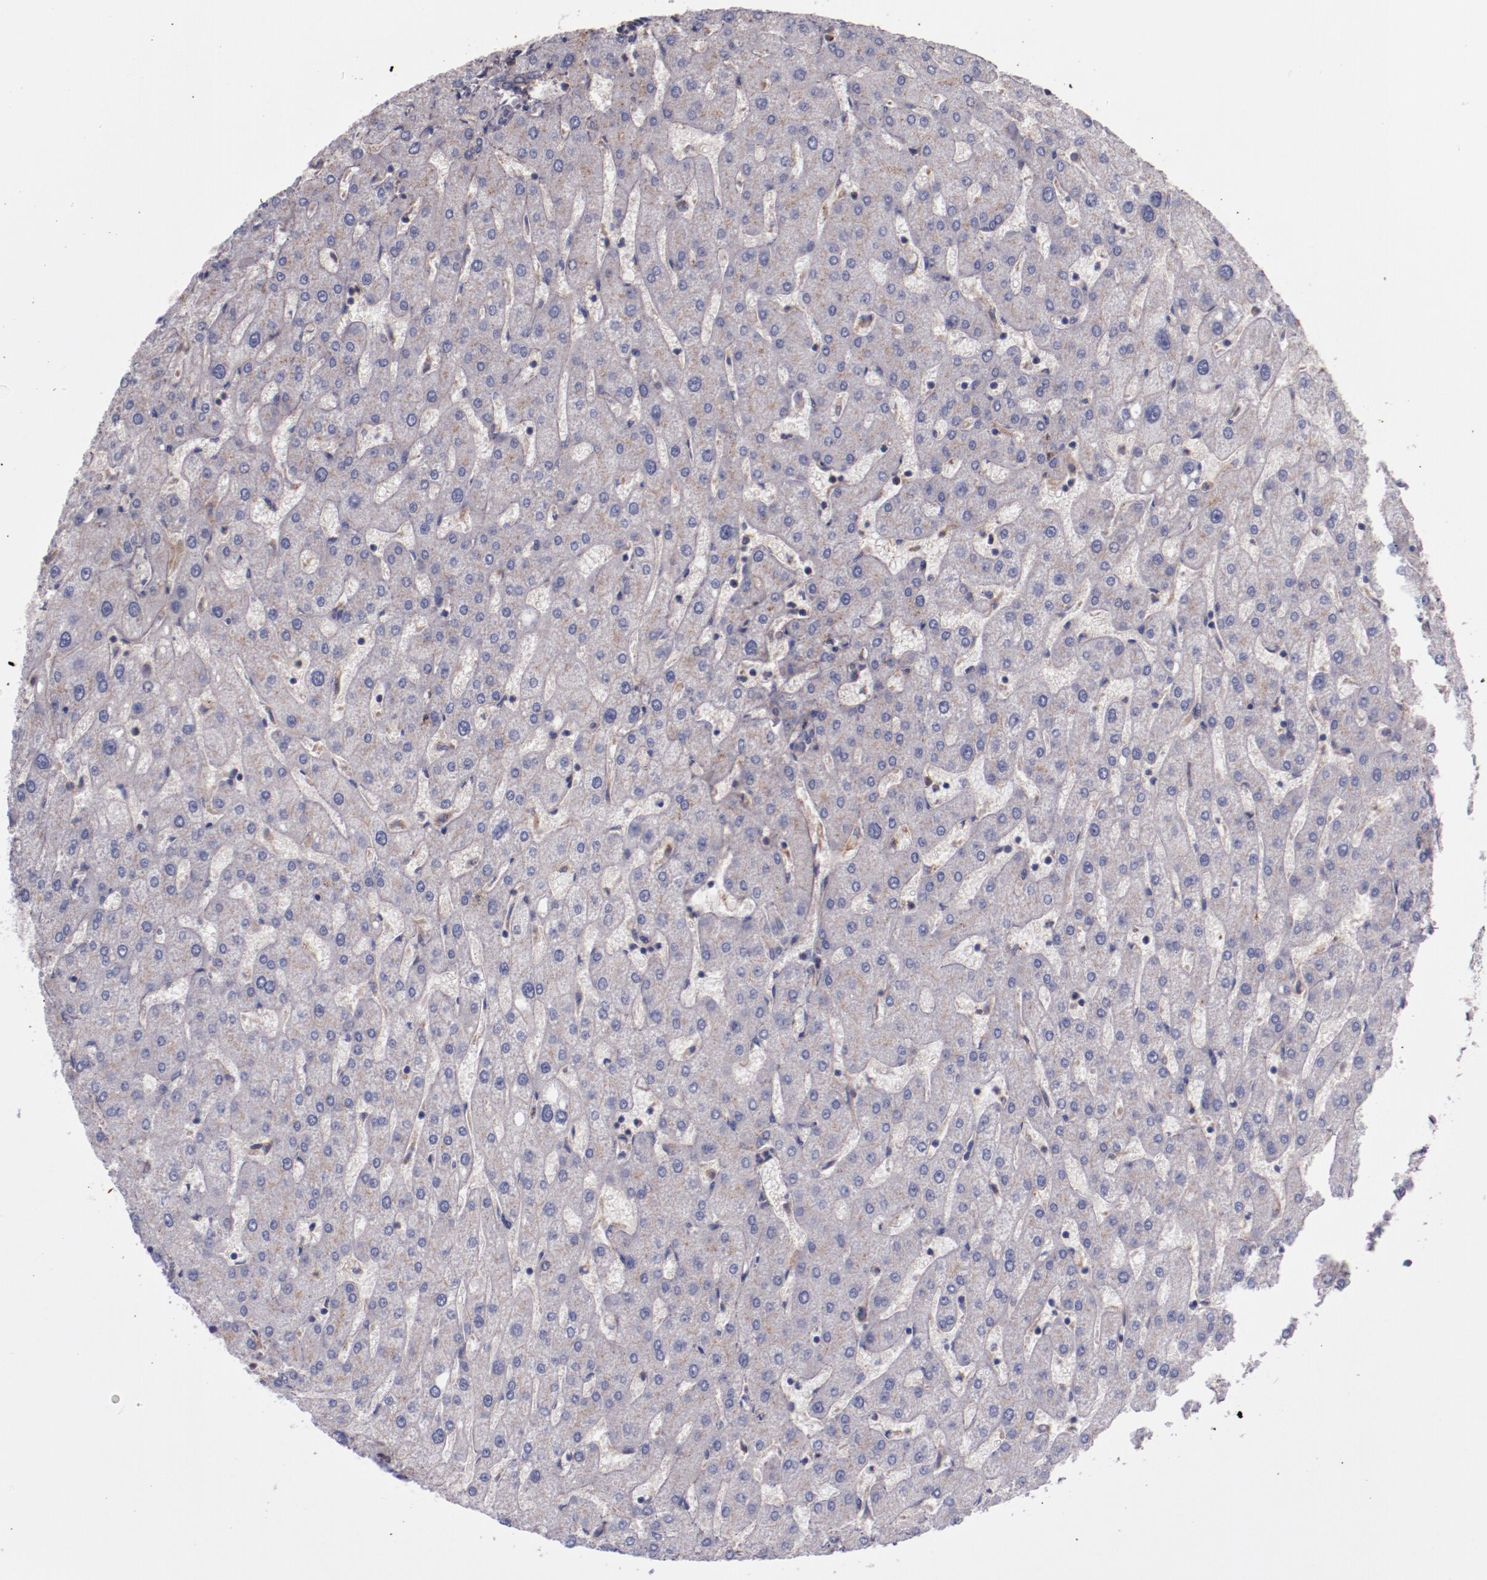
{"staining": {"intensity": "negative", "quantity": "none", "location": "none"}, "tissue": "liver", "cell_type": "Cholangiocytes", "image_type": "normal", "snomed": [{"axis": "morphology", "description": "Normal tissue, NOS"}, {"axis": "topography", "description": "Liver"}], "caption": "High magnification brightfield microscopy of unremarkable liver stained with DAB (3,3'-diaminobenzidine) (brown) and counterstained with hematoxylin (blue): cholangiocytes show no significant staining.", "gene": "SYP", "patient": {"sex": "male", "age": 67}}